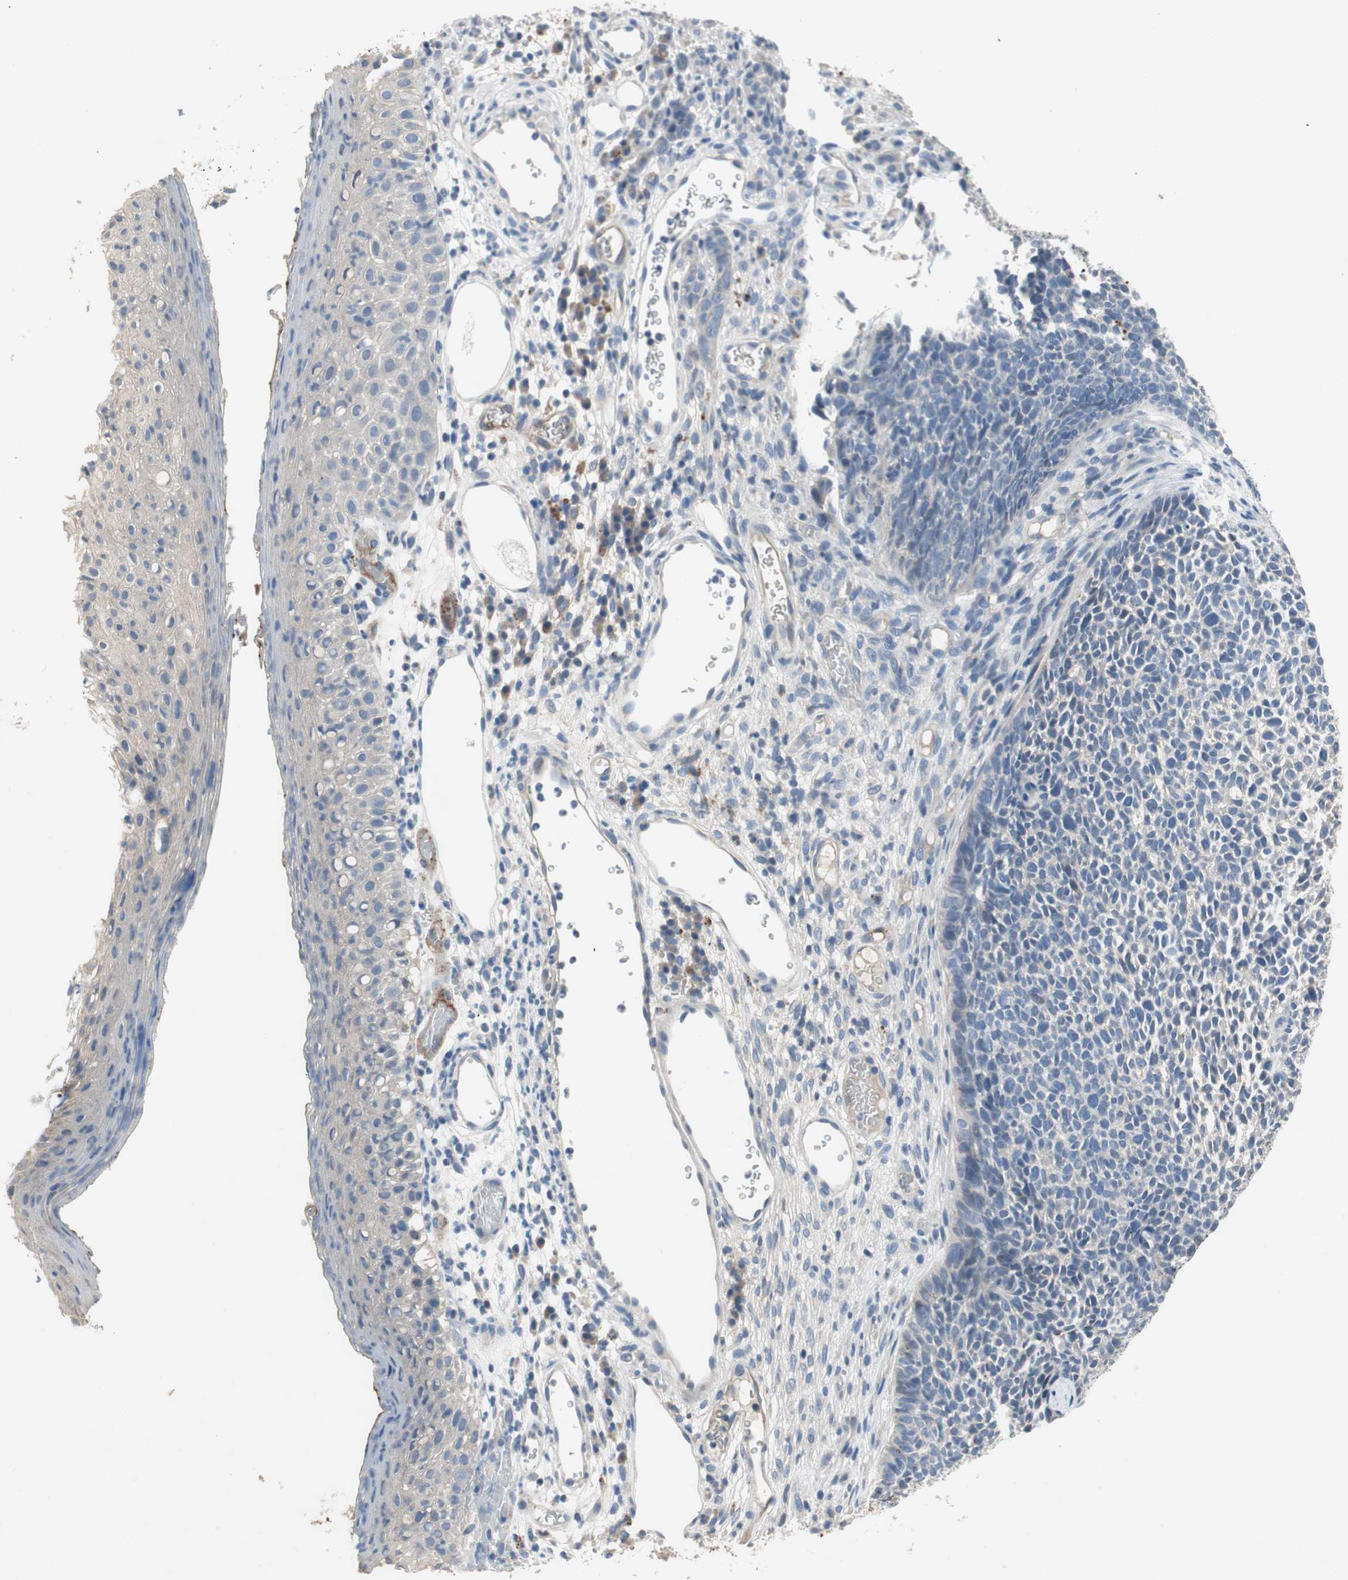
{"staining": {"intensity": "negative", "quantity": "none", "location": "none"}, "tissue": "skin cancer", "cell_type": "Tumor cells", "image_type": "cancer", "snomed": [{"axis": "morphology", "description": "Basal cell carcinoma"}, {"axis": "topography", "description": "Skin"}], "caption": "An immunohistochemistry (IHC) image of skin basal cell carcinoma is shown. There is no staining in tumor cells of skin basal cell carcinoma.", "gene": "ALPL", "patient": {"sex": "female", "age": 84}}